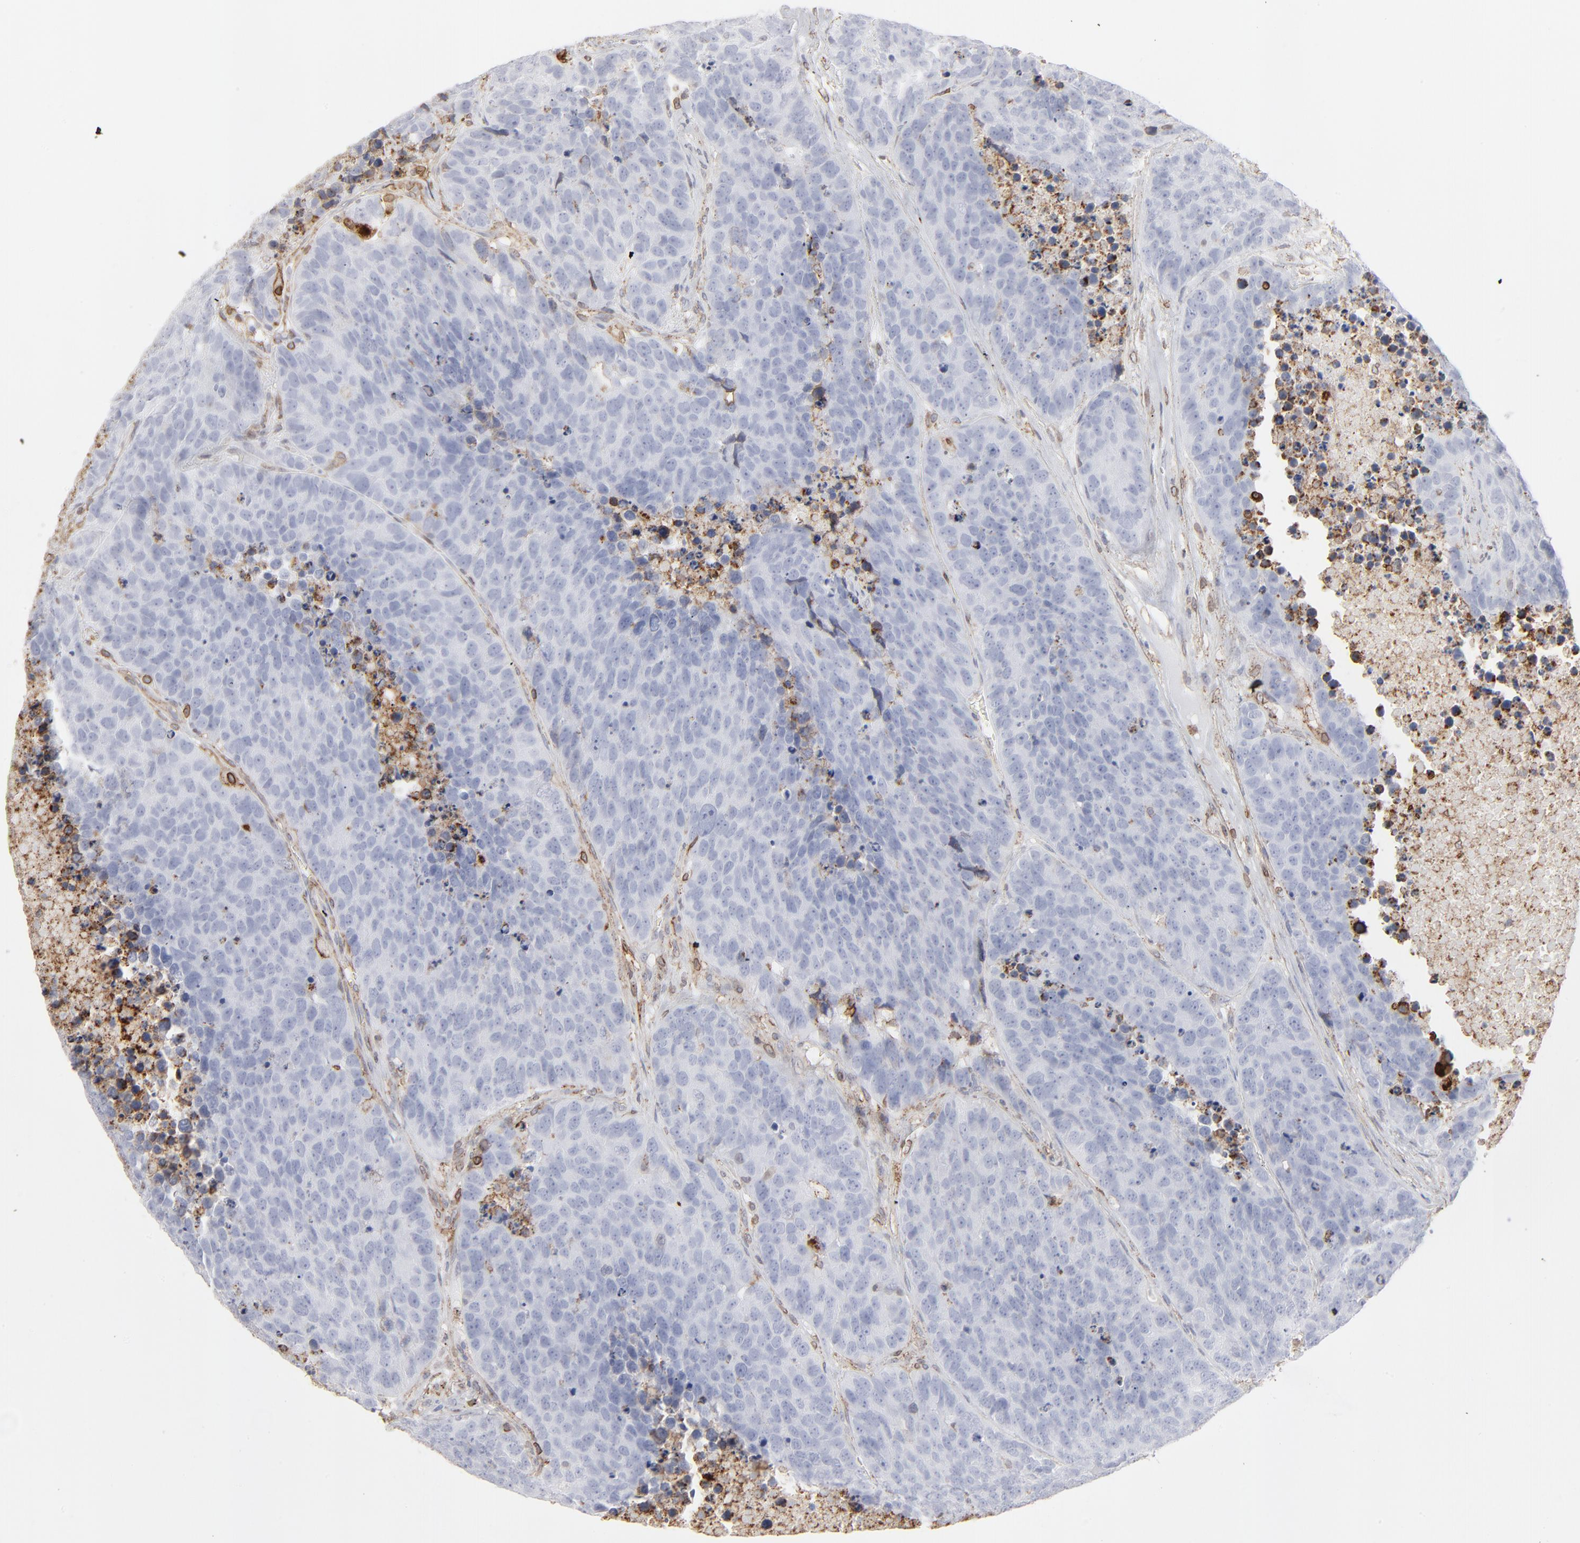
{"staining": {"intensity": "weak", "quantity": "<25%", "location": "cytoplasmic/membranous"}, "tissue": "carcinoid", "cell_type": "Tumor cells", "image_type": "cancer", "snomed": [{"axis": "morphology", "description": "Carcinoid, malignant, NOS"}, {"axis": "topography", "description": "Lung"}], "caption": "Immunohistochemistry (IHC) micrograph of human carcinoid stained for a protein (brown), which exhibits no staining in tumor cells. Nuclei are stained in blue.", "gene": "ANXA5", "patient": {"sex": "male", "age": 60}}